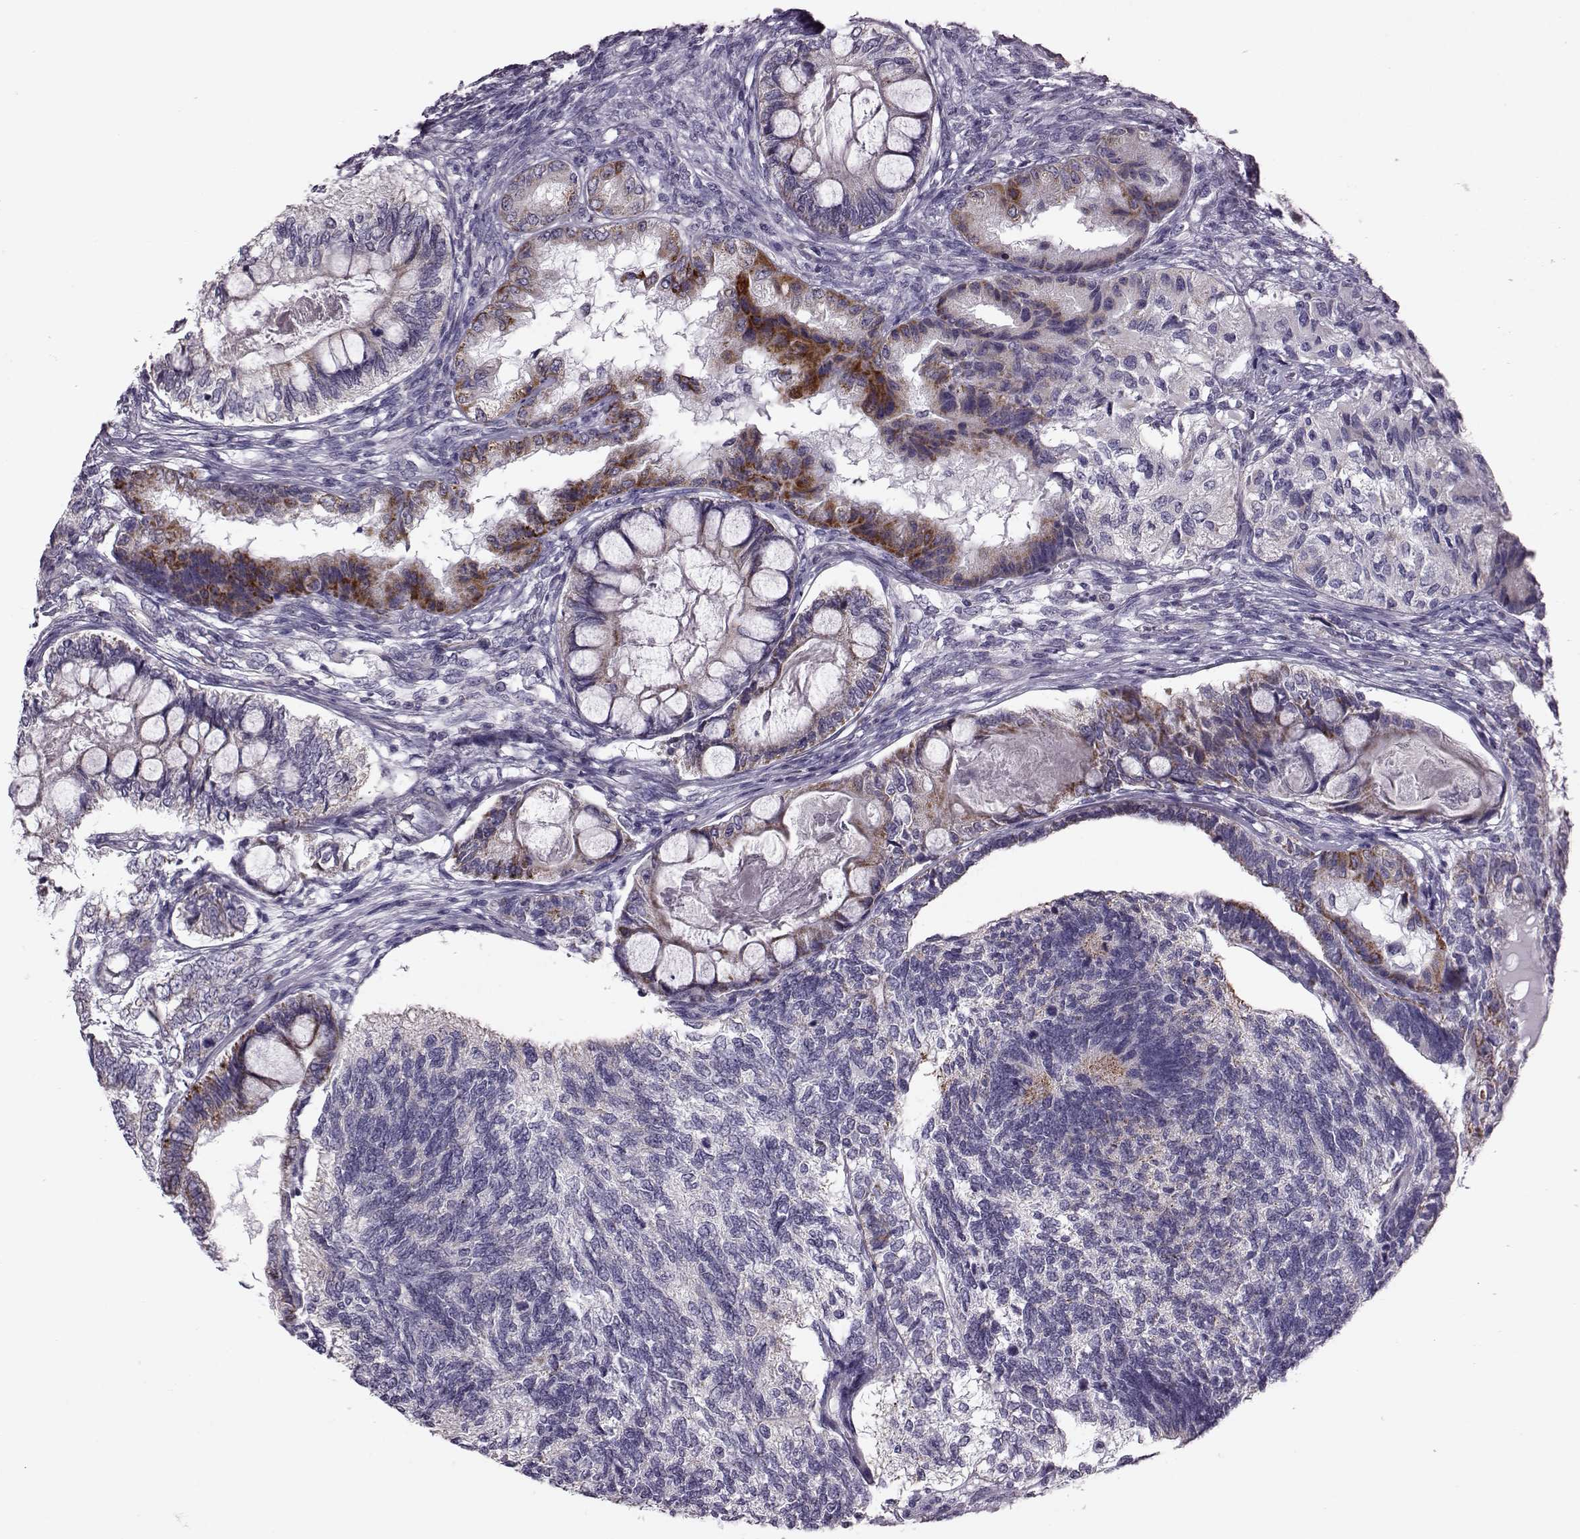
{"staining": {"intensity": "strong", "quantity": "25%-75%", "location": "cytoplasmic/membranous"}, "tissue": "testis cancer", "cell_type": "Tumor cells", "image_type": "cancer", "snomed": [{"axis": "morphology", "description": "Seminoma, NOS"}, {"axis": "morphology", "description": "Carcinoma, Embryonal, NOS"}, {"axis": "topography", "description": "Testis"}], "caption": "Protein analysis of testis seminoma tissue reveals strong cytoplasmic/membranous expression in about 25%-75% of tumor cells.", "gene": "RIMS2", "patient": {"sex": "male", "age": 41}}